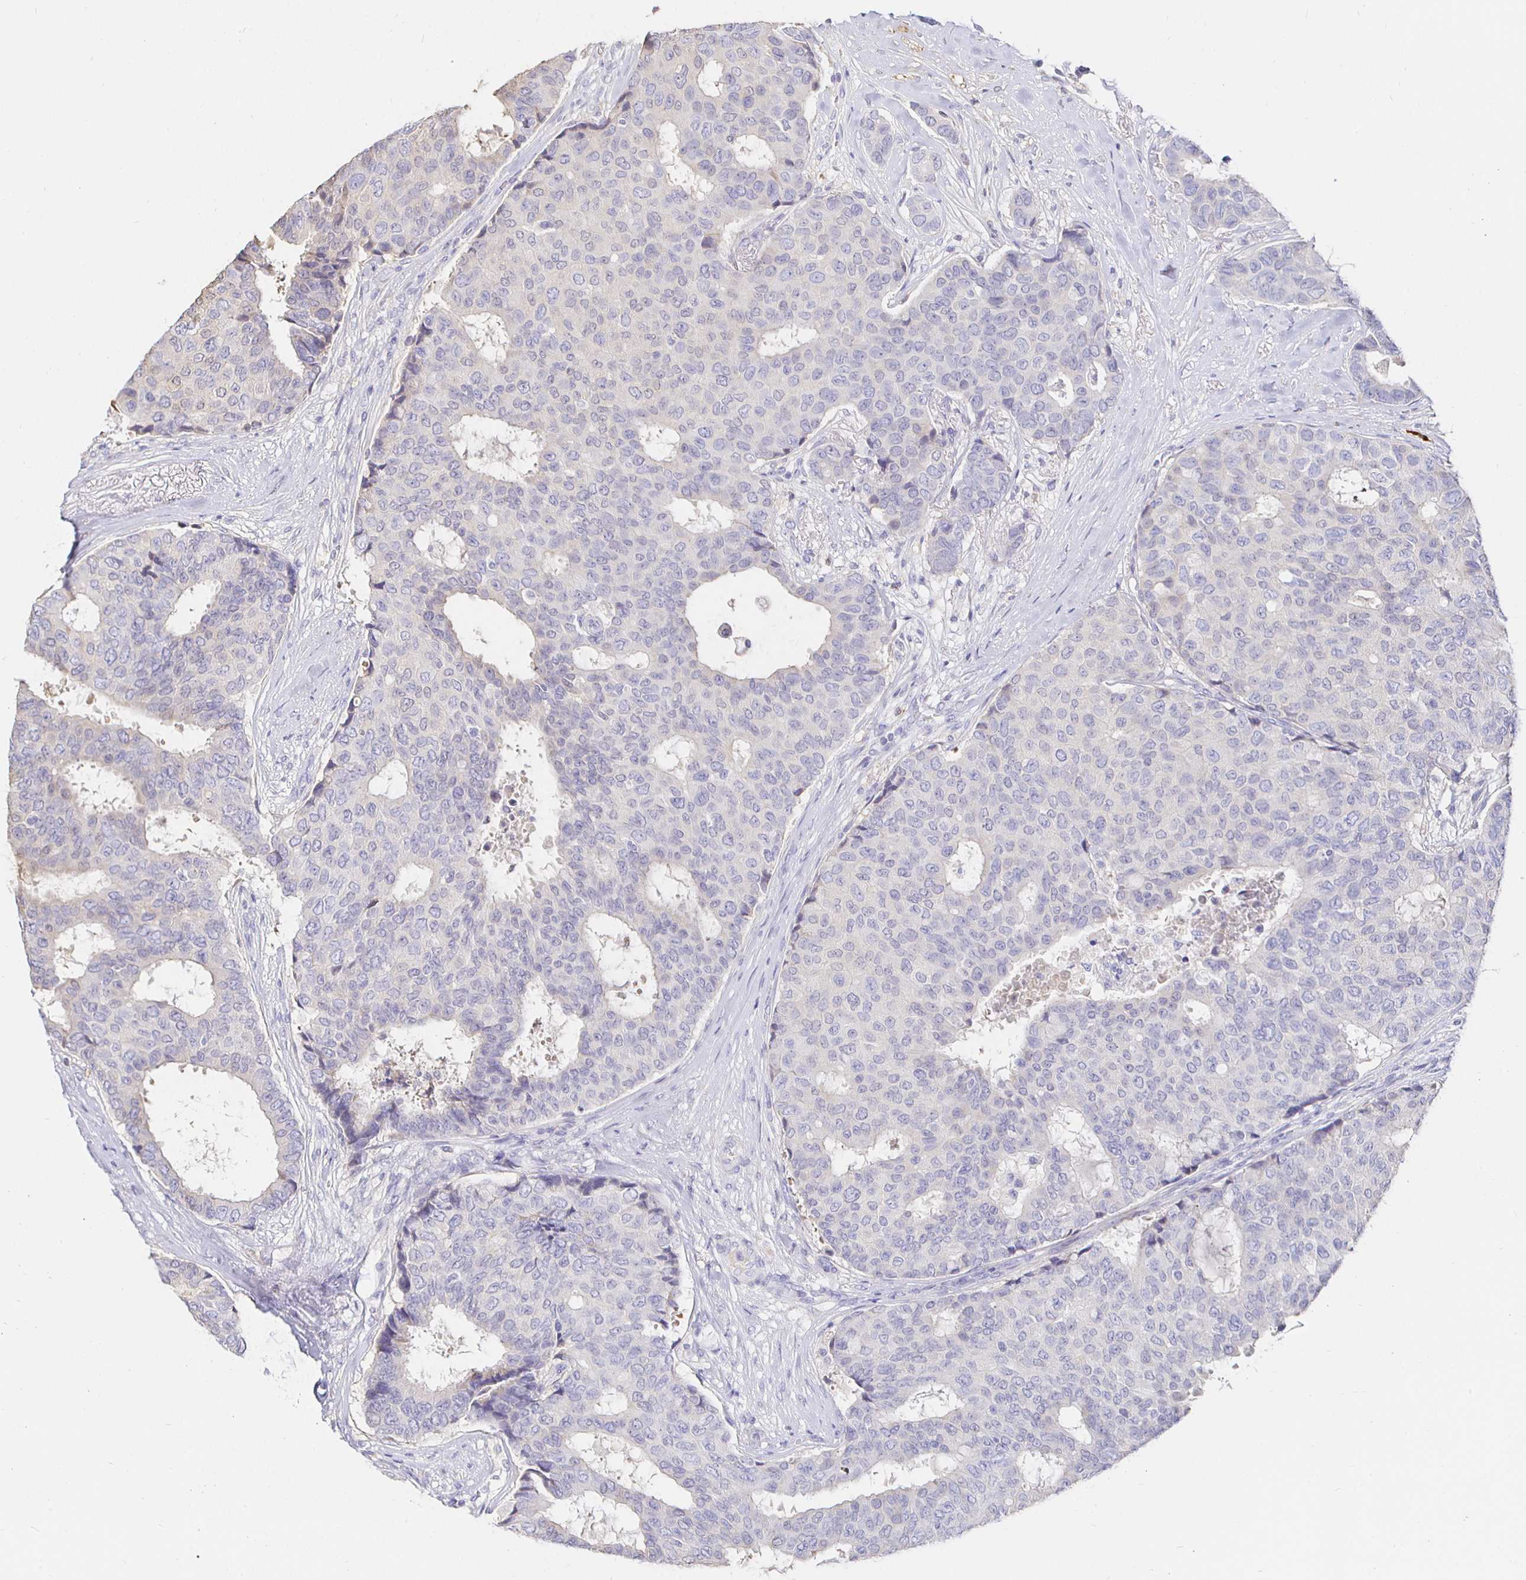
{"staining": {"intensity": "negative", "quantity": "none", "location": "none"}, "tissue": "breast cancer", "cell_type": "Tumor cells", "image_type": "cancer", "snomed": [{"axis": "morphology", "description": "Duct carcinoma"}, {"axis": "topography", "description": "Breast"}], "caption": "Protein analysis of invasive ductal carcinoma (breast) displays no significant staining in tumor cells.", "gene": "CXCR3", "patient": {"sex": "female", "age": 75}}